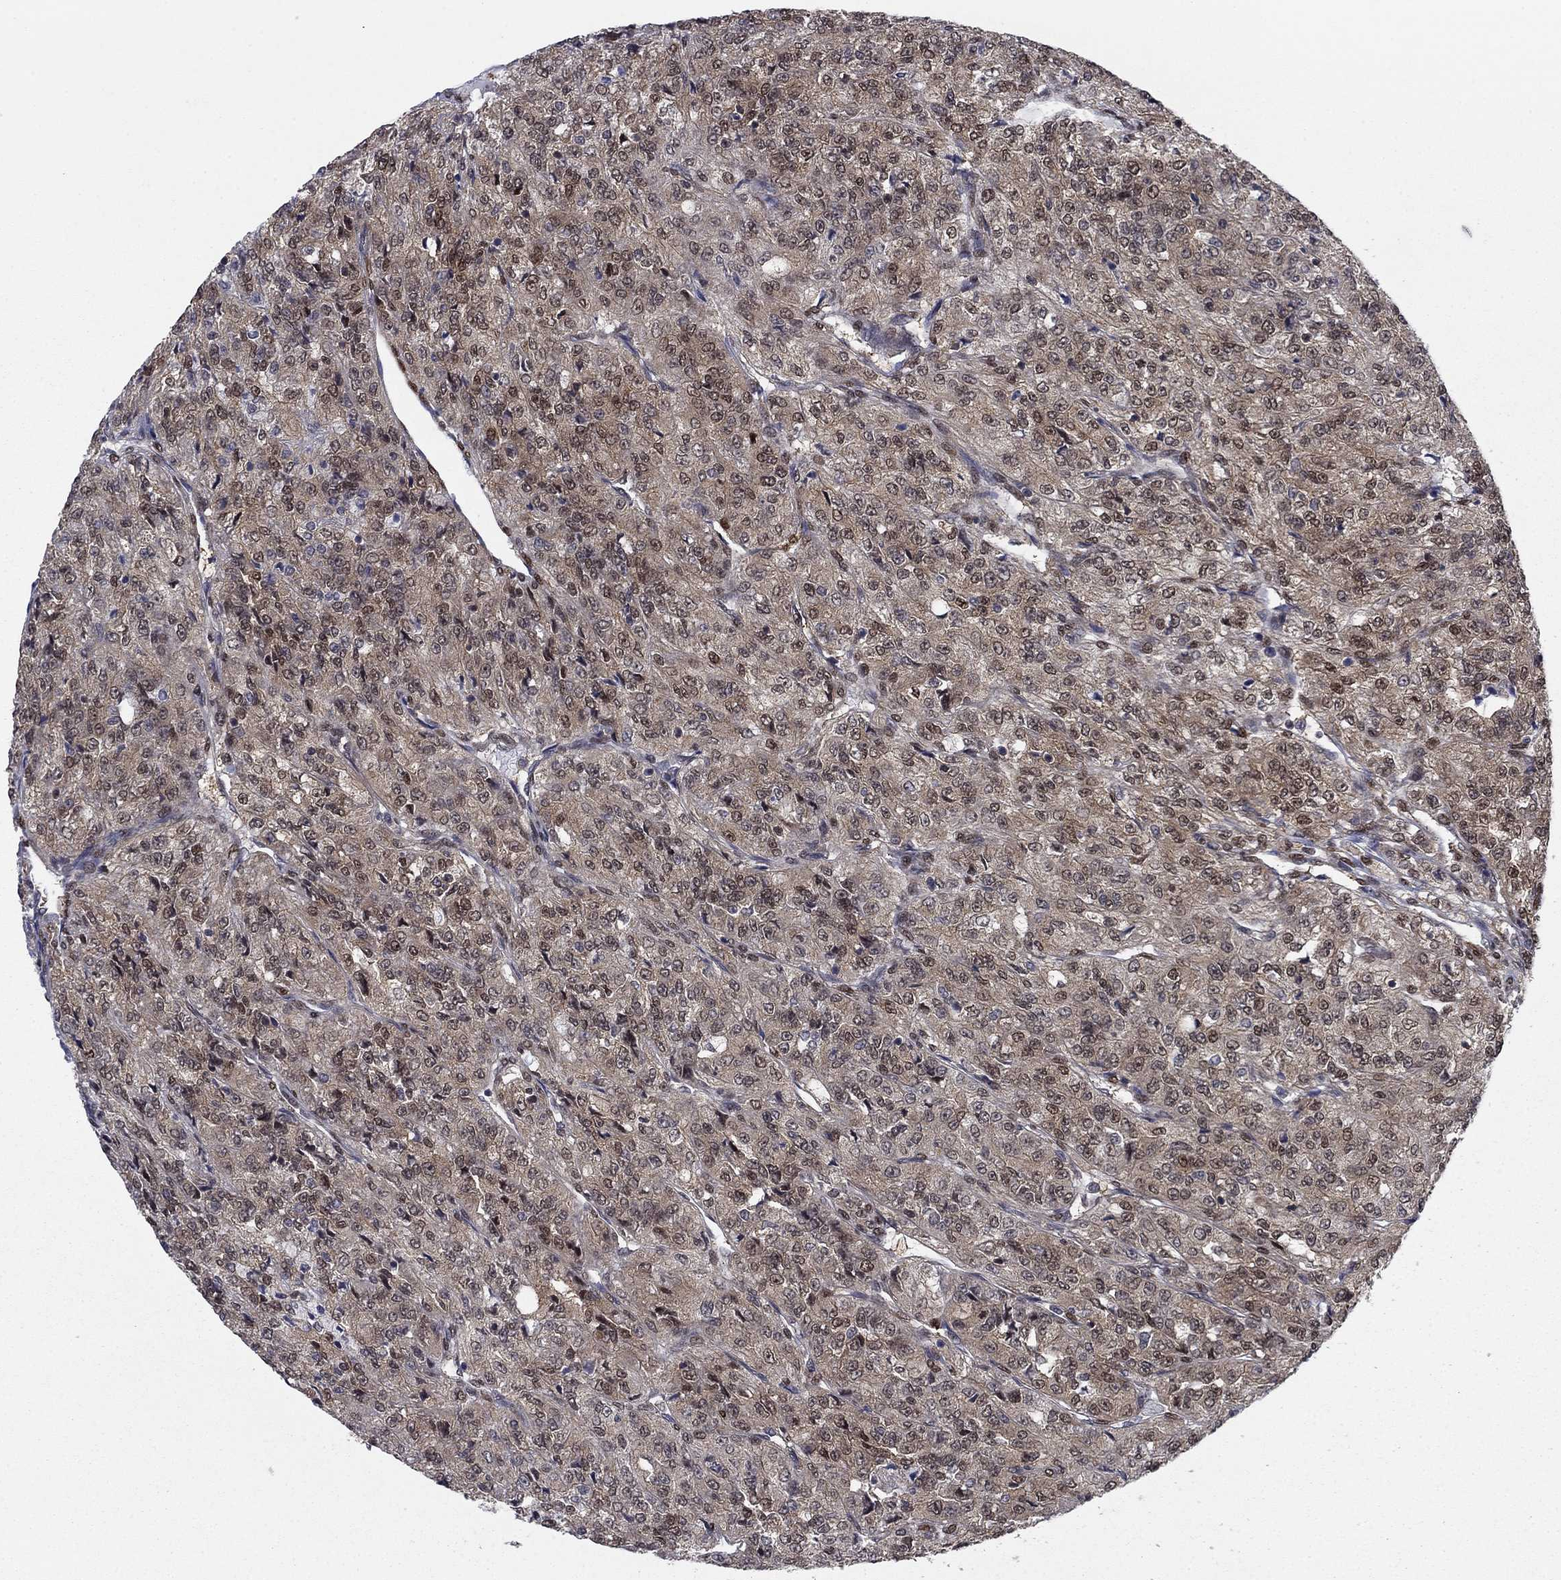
{"staining": {"intensity": "moderate", "quantity": "25%-75%", "location": "cytoplasmic/membranous,nuclear"}, "tissue": "renal cancer", "cell_type": "Tumor cells", "image_type": "cancer", "snomed": [{"axis": "morphology", "description": "Adenocarcinoma, NOS"}, {"axis": "topography", "description": "Kidney"}], "caption": "This histopathology image demonstrates renal adenocarcinoma stained with immunohistochemistry to label a protein in brown. The cytoplasmic/membranous and nuclear of tumor cells show moderate positivity for the protein. Nuclei are counter-stained blue.", "gene": "FKBP4", "patient": {"sex": "female", "age": 63}}